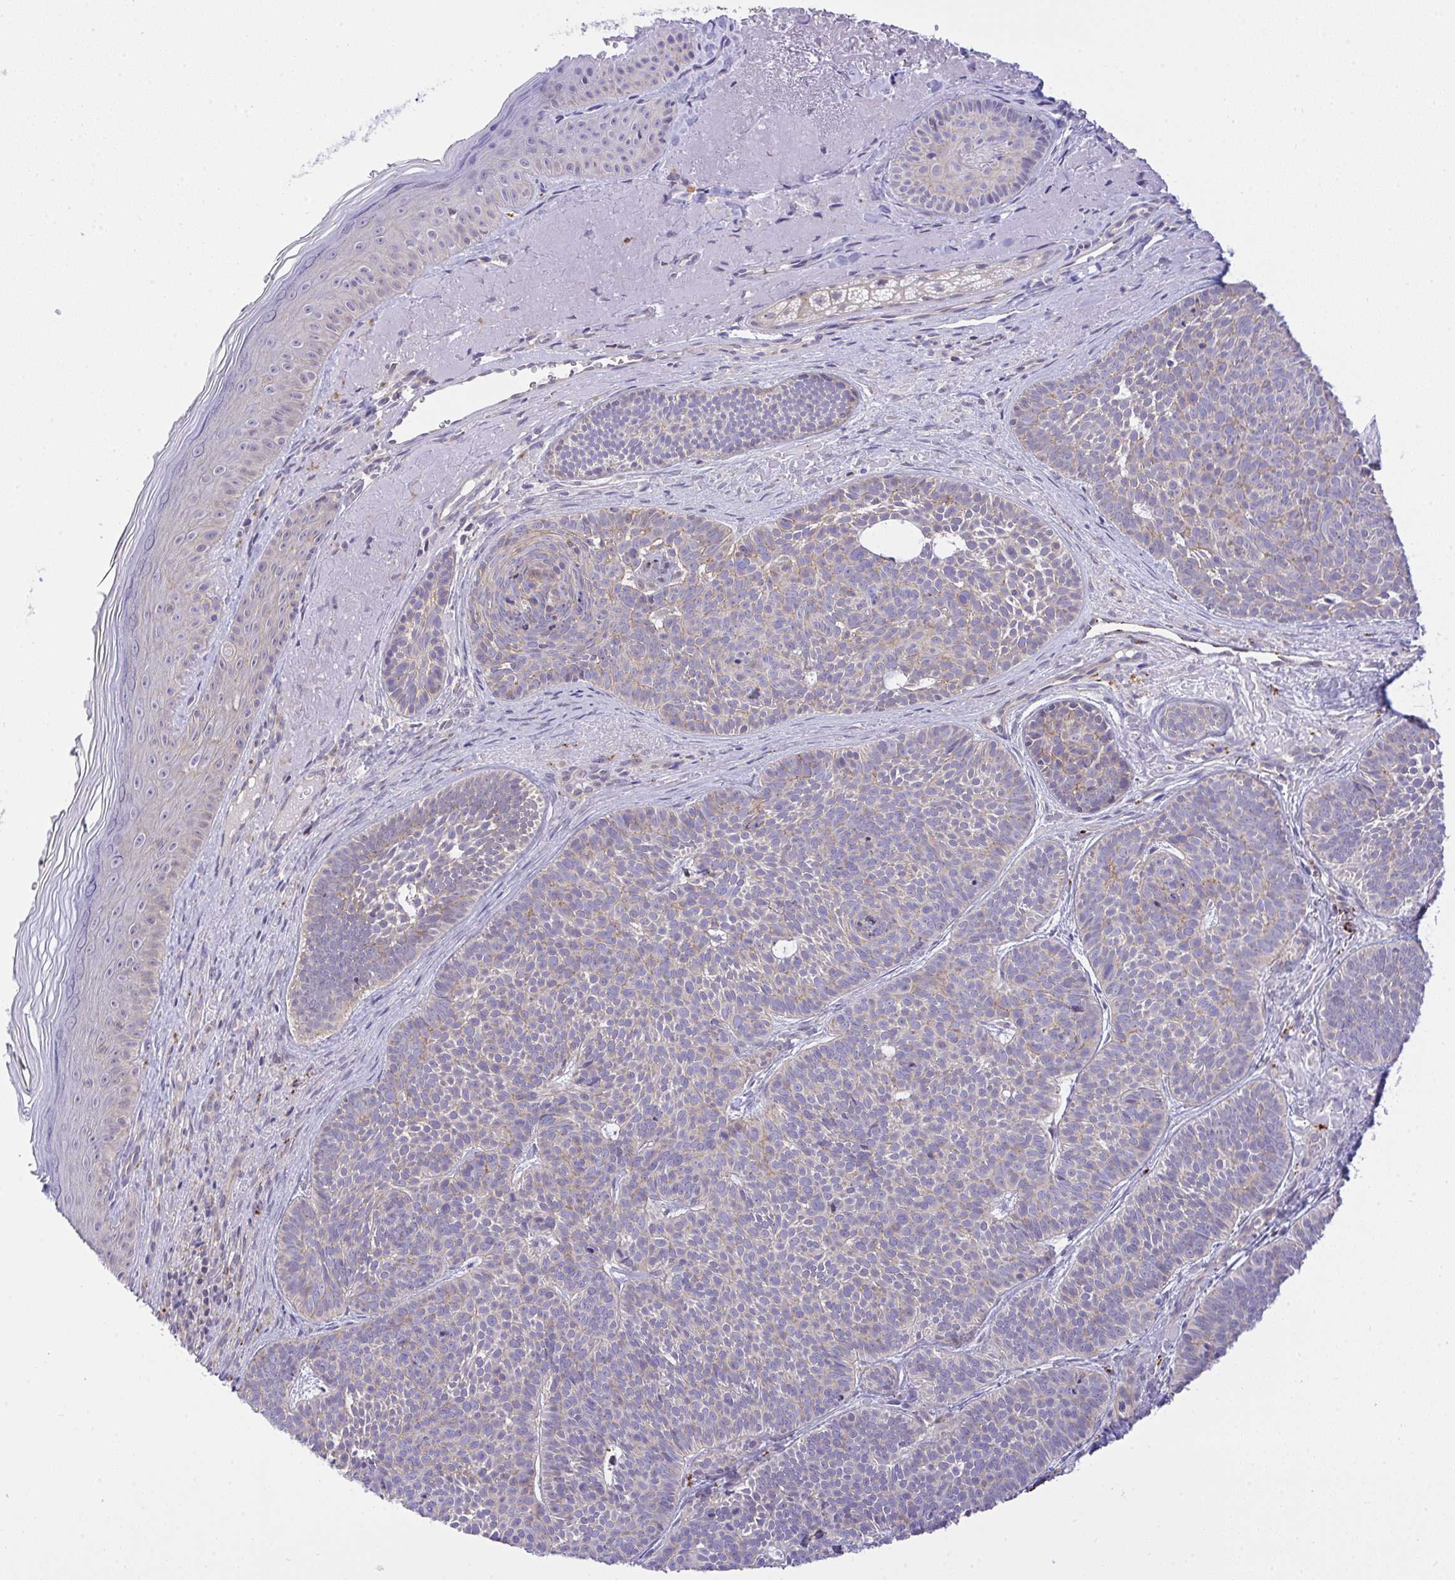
{"staining": {"intensity": "weak", "quantity": "25%-75%", "location": "cytoplasmic/membranous"}, "tissue": "skin cancer", "cell_type": "Tumor cells", "image_type": "cancer", "snomed": [{"axis": "morphology", "description": "Basal cell carcinoma"}, {"axis": "topography", "description": "Skin"}], "caption": "An immunohistochemistry (IHC) image of tumor tissue is shown. Protein staining in brown labels weak cytoplasmic/membranous positivity in skin cancer (basal cell carcinoma) within tumor cells.", "gene": "HOXD12", "patient": {"sex": "male", "age": 81}}